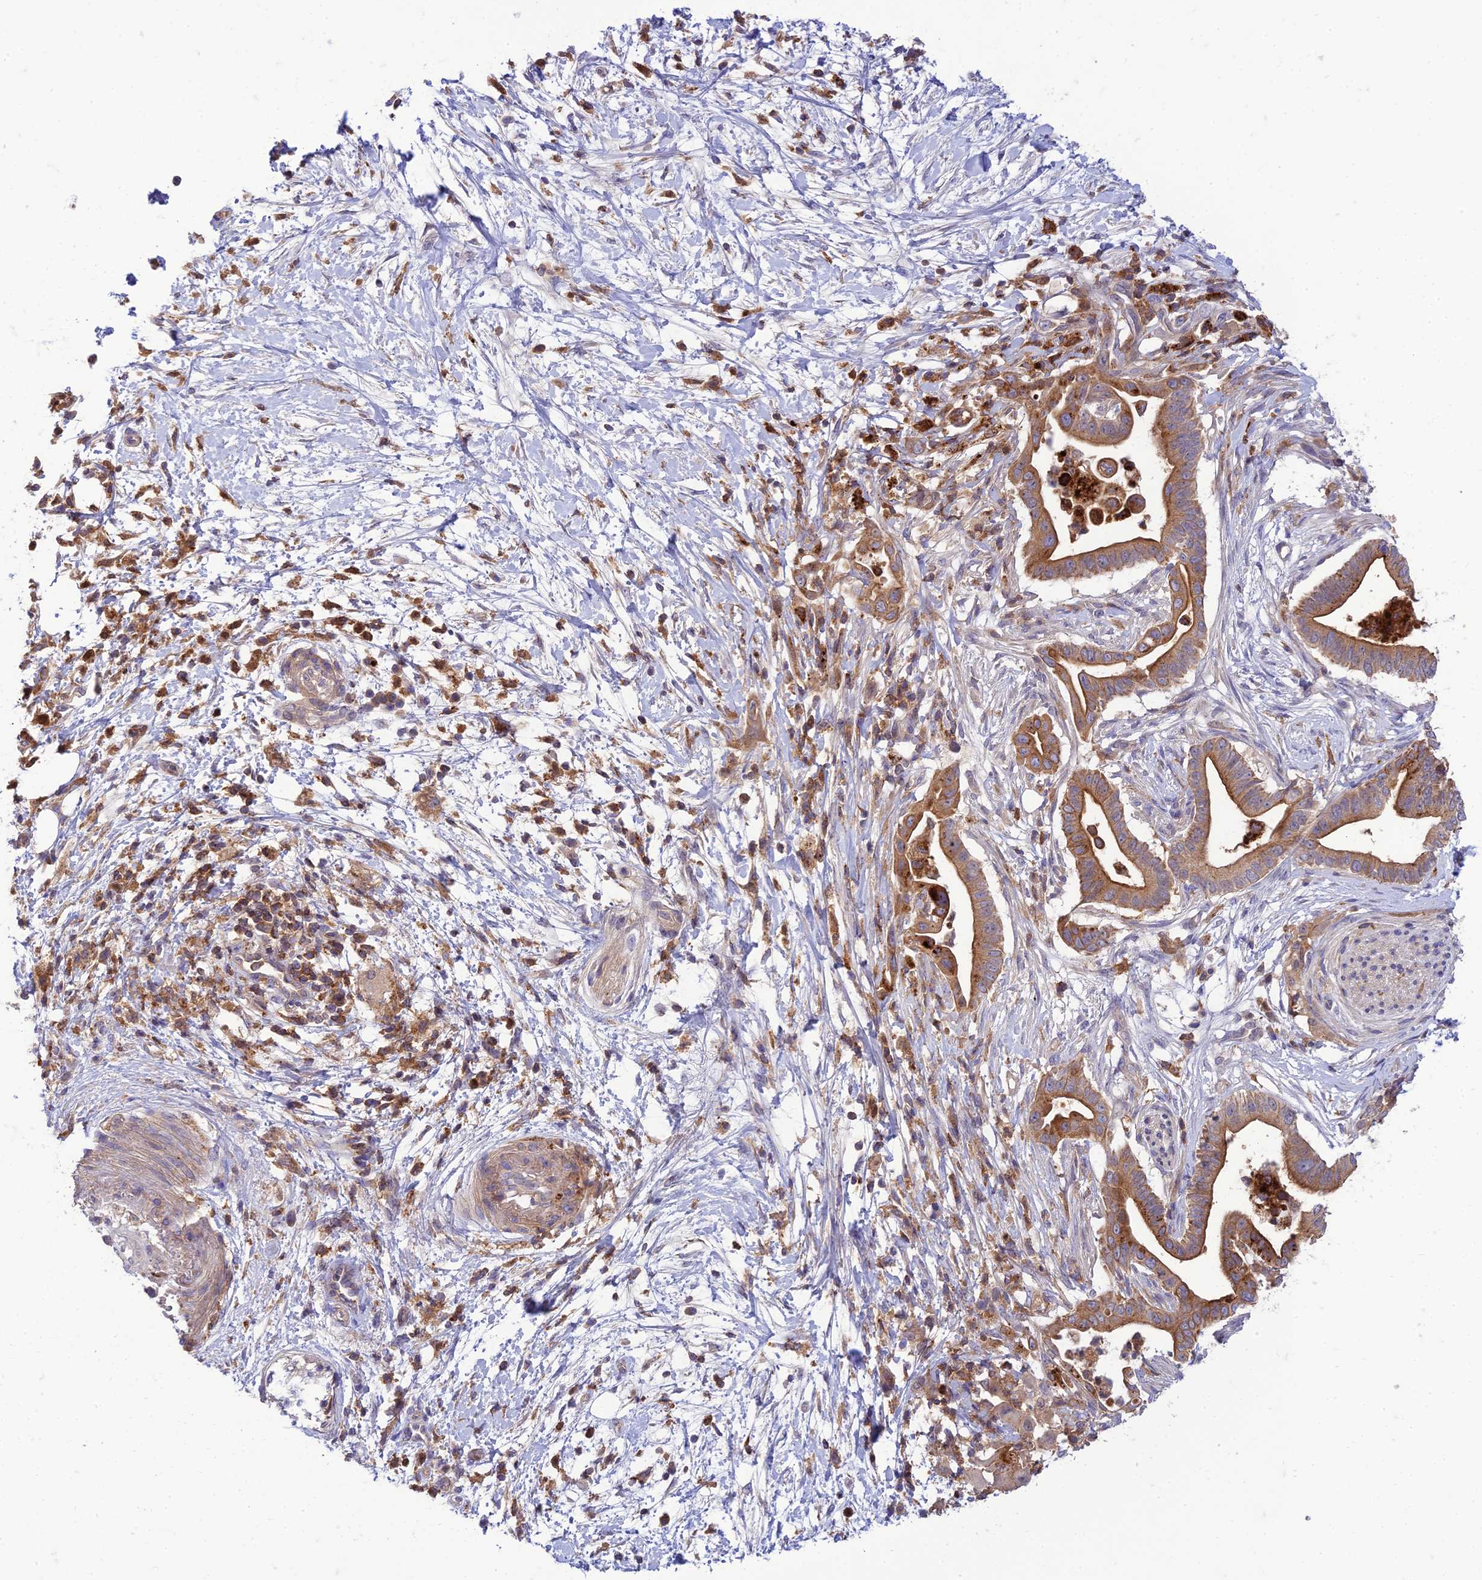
{"staining": {"intensity": "moderate", "quantity": ">75%", "location": "cytoplasmic/membranous"}, "tissue": "pancreatic cancer", "cell_type": "Tumor cells", "image_type": "cancer", "snomed": [{"axis": "morphology", "description": "Adenocarcinoma, NOS"}, {"axis": "topography", "description": "Pancreas"}], "caption": "Immunohistochemistry image of neoplastic tissue: pancreatic adenocarcinoma stained using immunohistochemistry (IHC) reveals medium levels of moderate protein expression localized specifically in the cytoplasmic/membranous of tumor cells, appearing as a cytoplasmic/membranous brown color.", "gene": "IRAK3", "patient": {"sex": "male", "age": 68}}